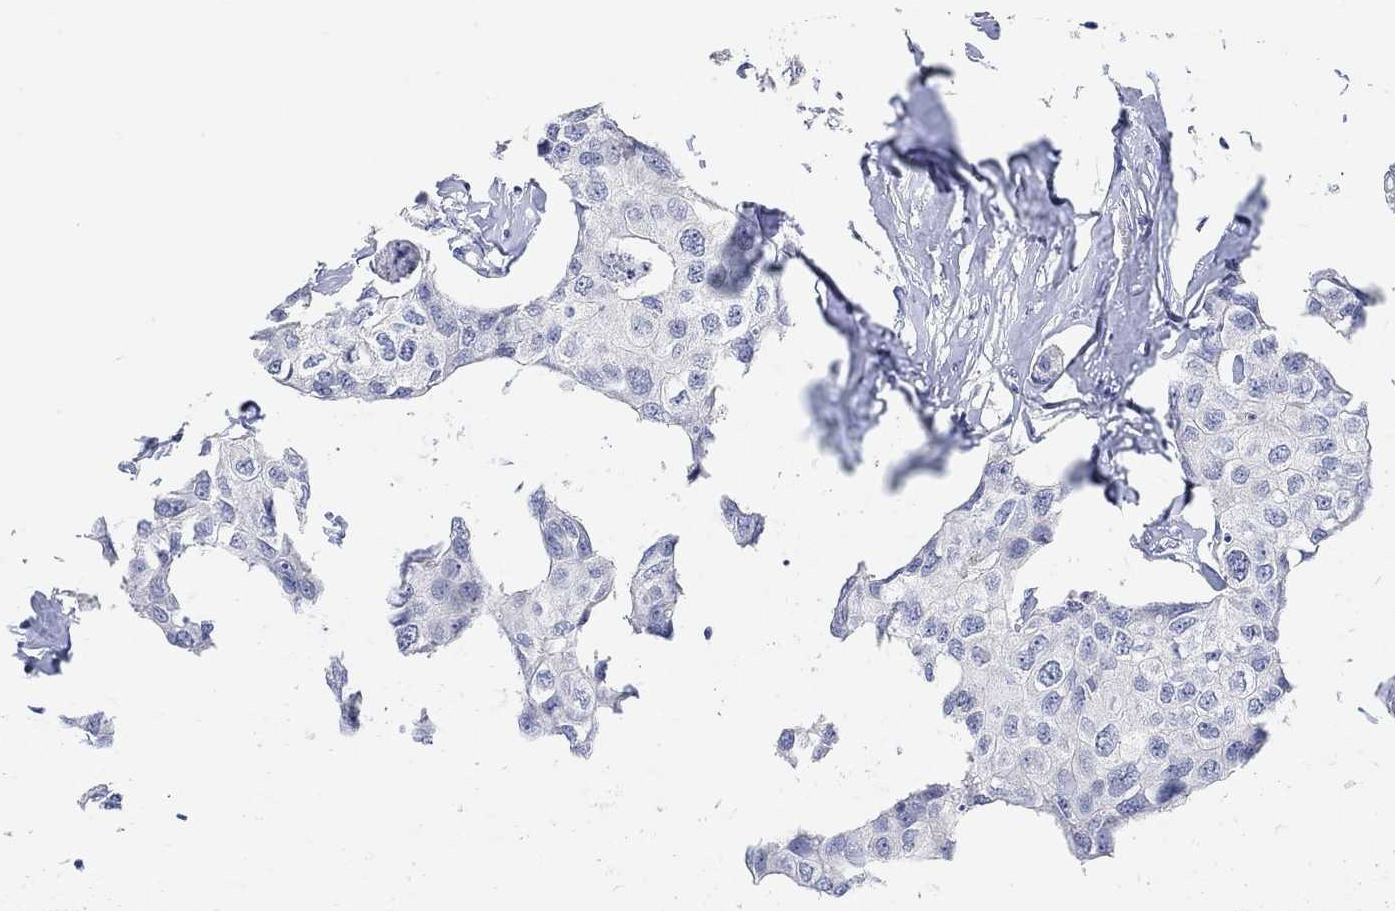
{"staining": {"intensity": "negative", "quantity": "none", "location": "none"}, "tissue": "breast cancer", "cell_type": "Tumor cells", "image_type": "cancer", "snomed": [{"axis": "morphology", "description": "Duct carcinoma"}, {"axis": "topography", "description": "Breast"}], "caption": "There is no significant expression in tumor cells of breast cancer (infiltrating ductal carcinoma). (DAB (3,3'-diaminobenzidine) immunohistochemistry (IHC) visualized using brightfield microscopy, high magnification).", "gene": "ATP6V1E2", "patient": {"sex": "female", "age": 80}}